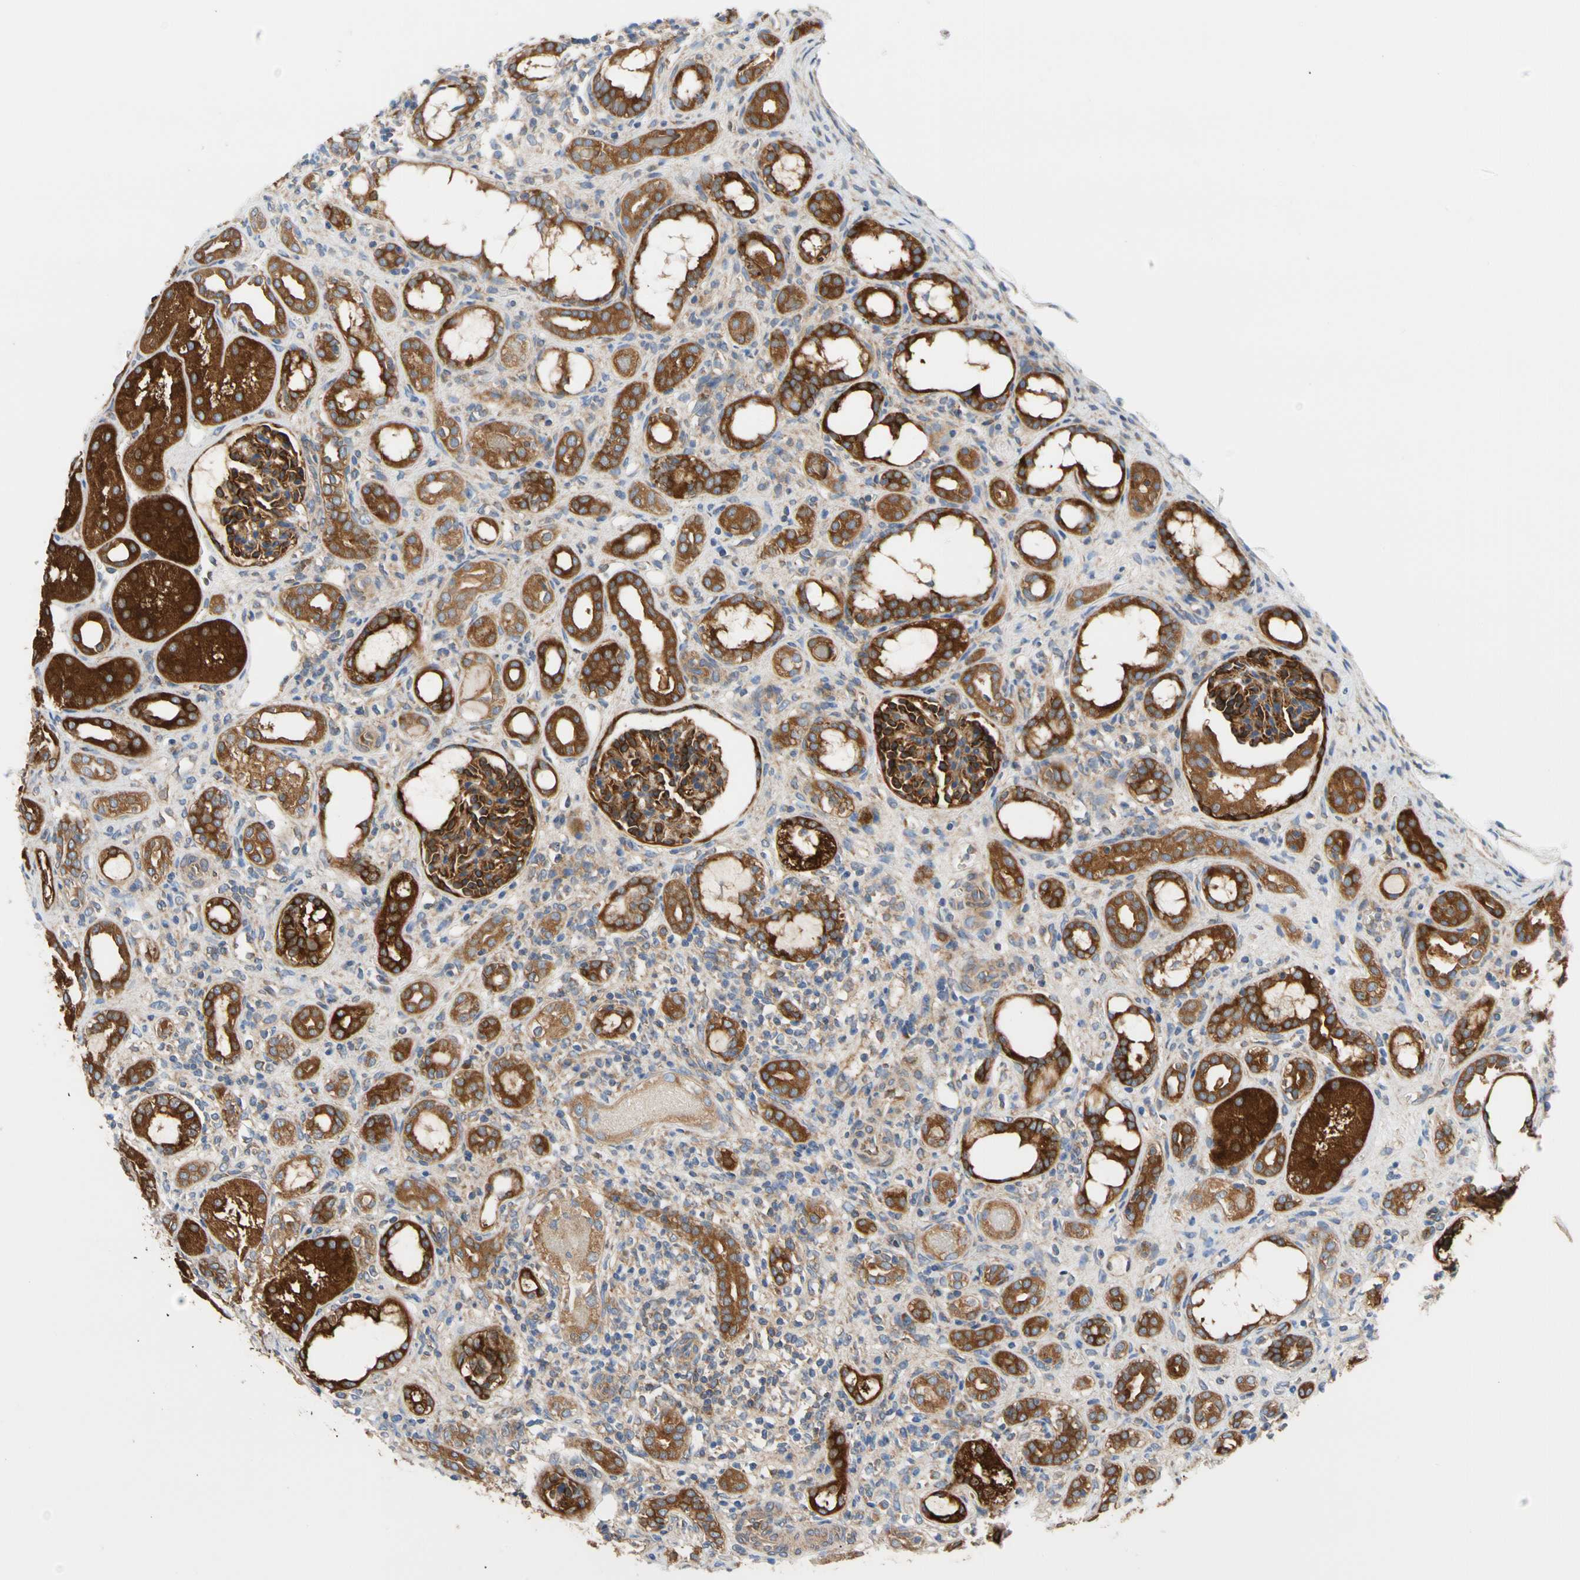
{"staining": {"intensity": "strong", "quantity": ">75%", "location": "cytoplasmic/membranous"}, "tissue": "kidney", "cell_type": "Cells in glomeruli", "image_type": "normal", "snomed": [{"axis": "morphology", "description": "Normal tissue, NOS"}, {"axis": "topography", "description": "Kidney"}], "caption": "A brown stain highlights strong cytoplasmic/membranous staining of a protein in cells in glomeruli of normal kidney. Using DAB (3,3'-diaminobenzidine) (brown) and hematoxylin (blue) stains, captured at high magnification using brightfield microscopy.", "gene": "GPHN", "patient": {"sex": "male", "age": 7}}